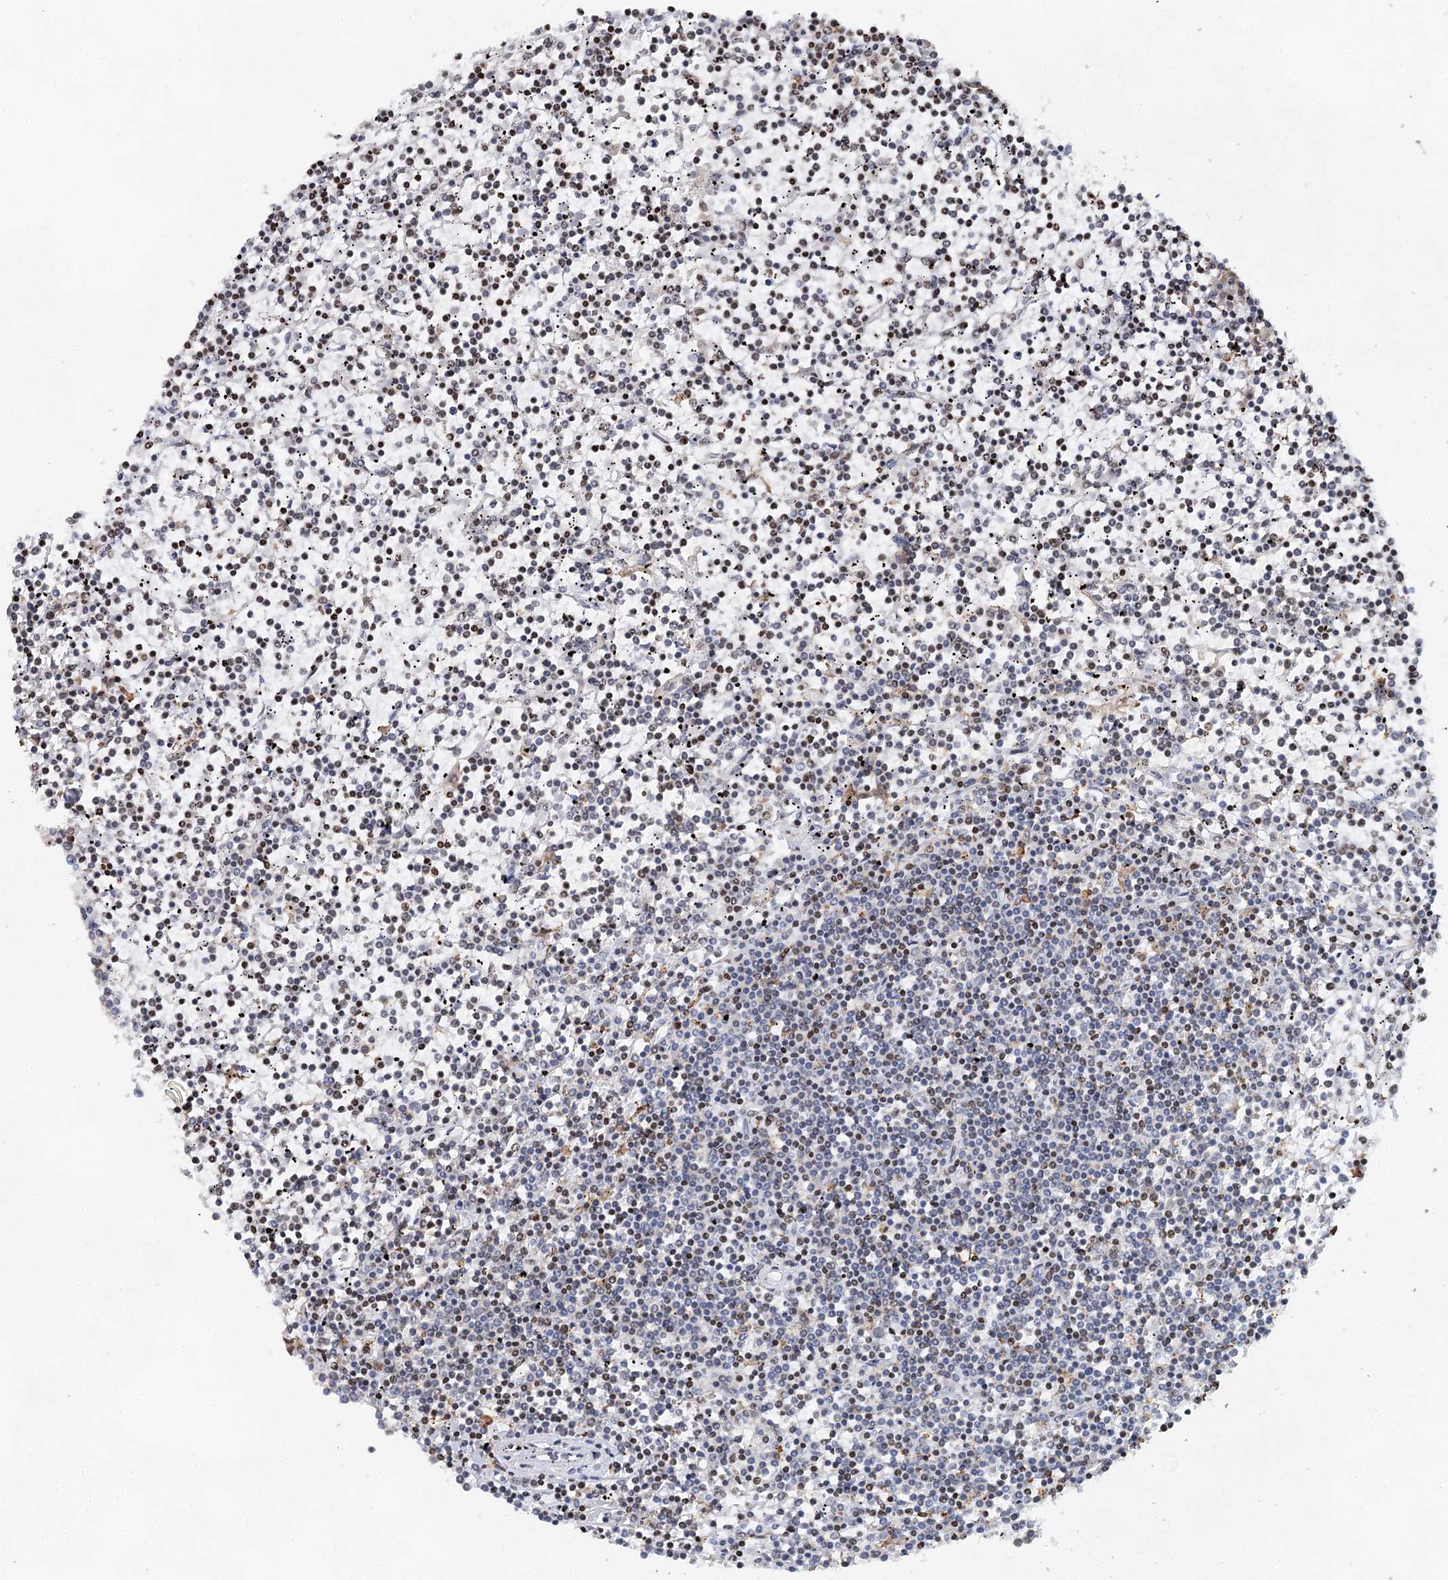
{"staining": {"intensity": "weak", "quantity": "25%-75%", "location": "nuclear"}, "tissue": "lymphoma", "cell_type": "Tumor cells", "image_type": "cancer", "snomed": [{"axis": "morphology", "description": "Malignant lymphoma, non-Hodgkin's type, Low grade"}, {"axis": "topography", "description": "Spleen"}], "caption": "Lymphoma tissue exhibits weak nuclear positivity in about 25%-75% of tumor cells", "gene": "XPO6", "patient": {"sex": "female", "age": 19}}